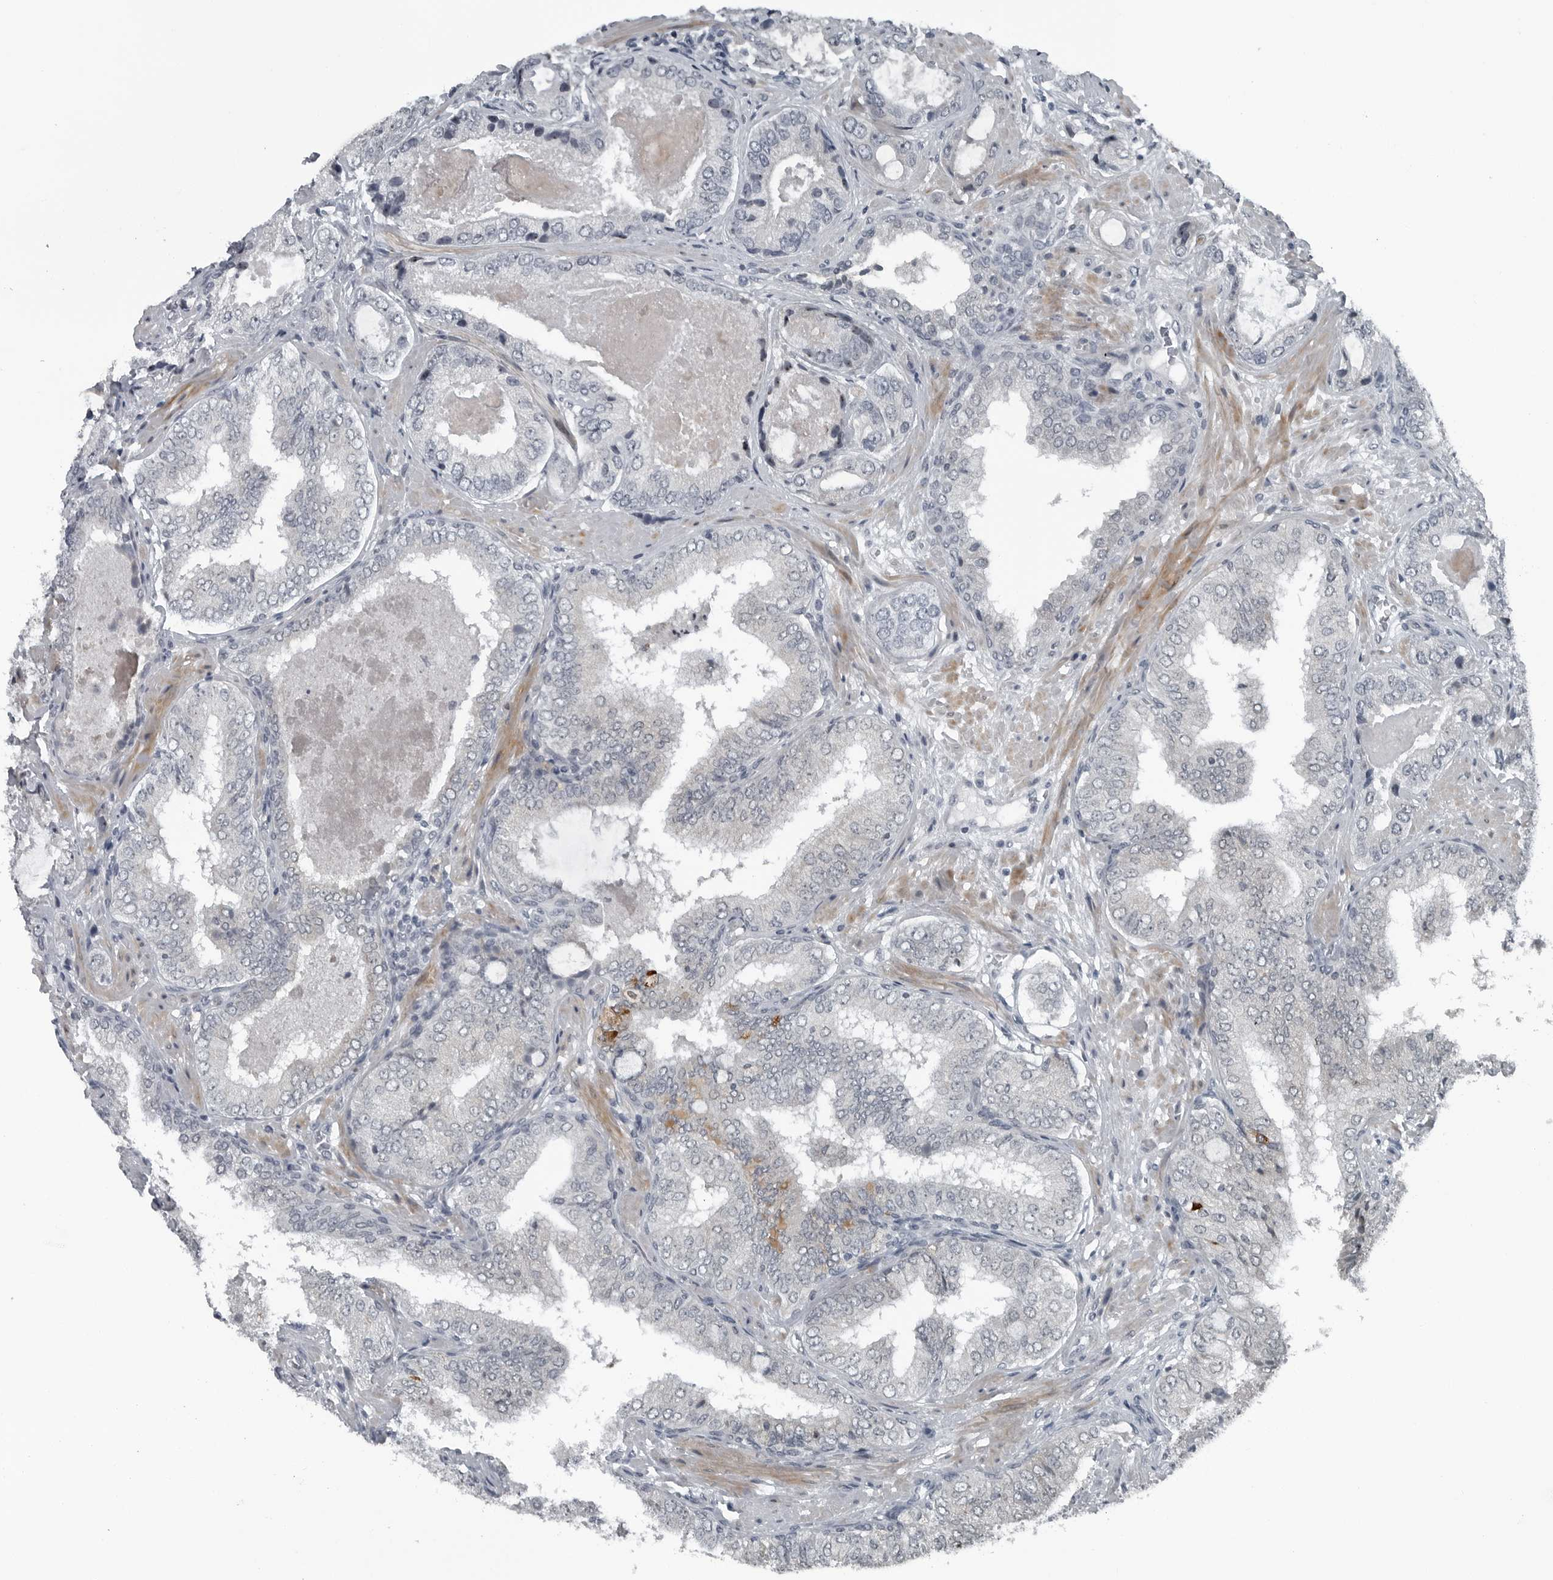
{"staining": {"intensity": "negative", "quantity": "none", "location": "none"}, "tissue": "prostate cancer", "cell_type": "Tumor cells", "image_type": "cancer", "snomed": [{"axis": "morphology", "description": "Normal tissue, NOS"}, {"axis": "morphology", "description": "Adenocarcinoma, High grade"}, {"axis": "topography", "description": "Prostate"}, {"axis": "topography", "description": "Peripheral nerve tissue"}], "caption": "DAB (3,3'-diaminobenzidine) immunohistochemical staining of prostate high-grade adenocarcinoma displays no significant positivity in tumor cells. (Brightfield microscopy of DAB IHC at high magnification).", "gene": "DNAAF11", "patient": {"sex": "male", "age": 59}}